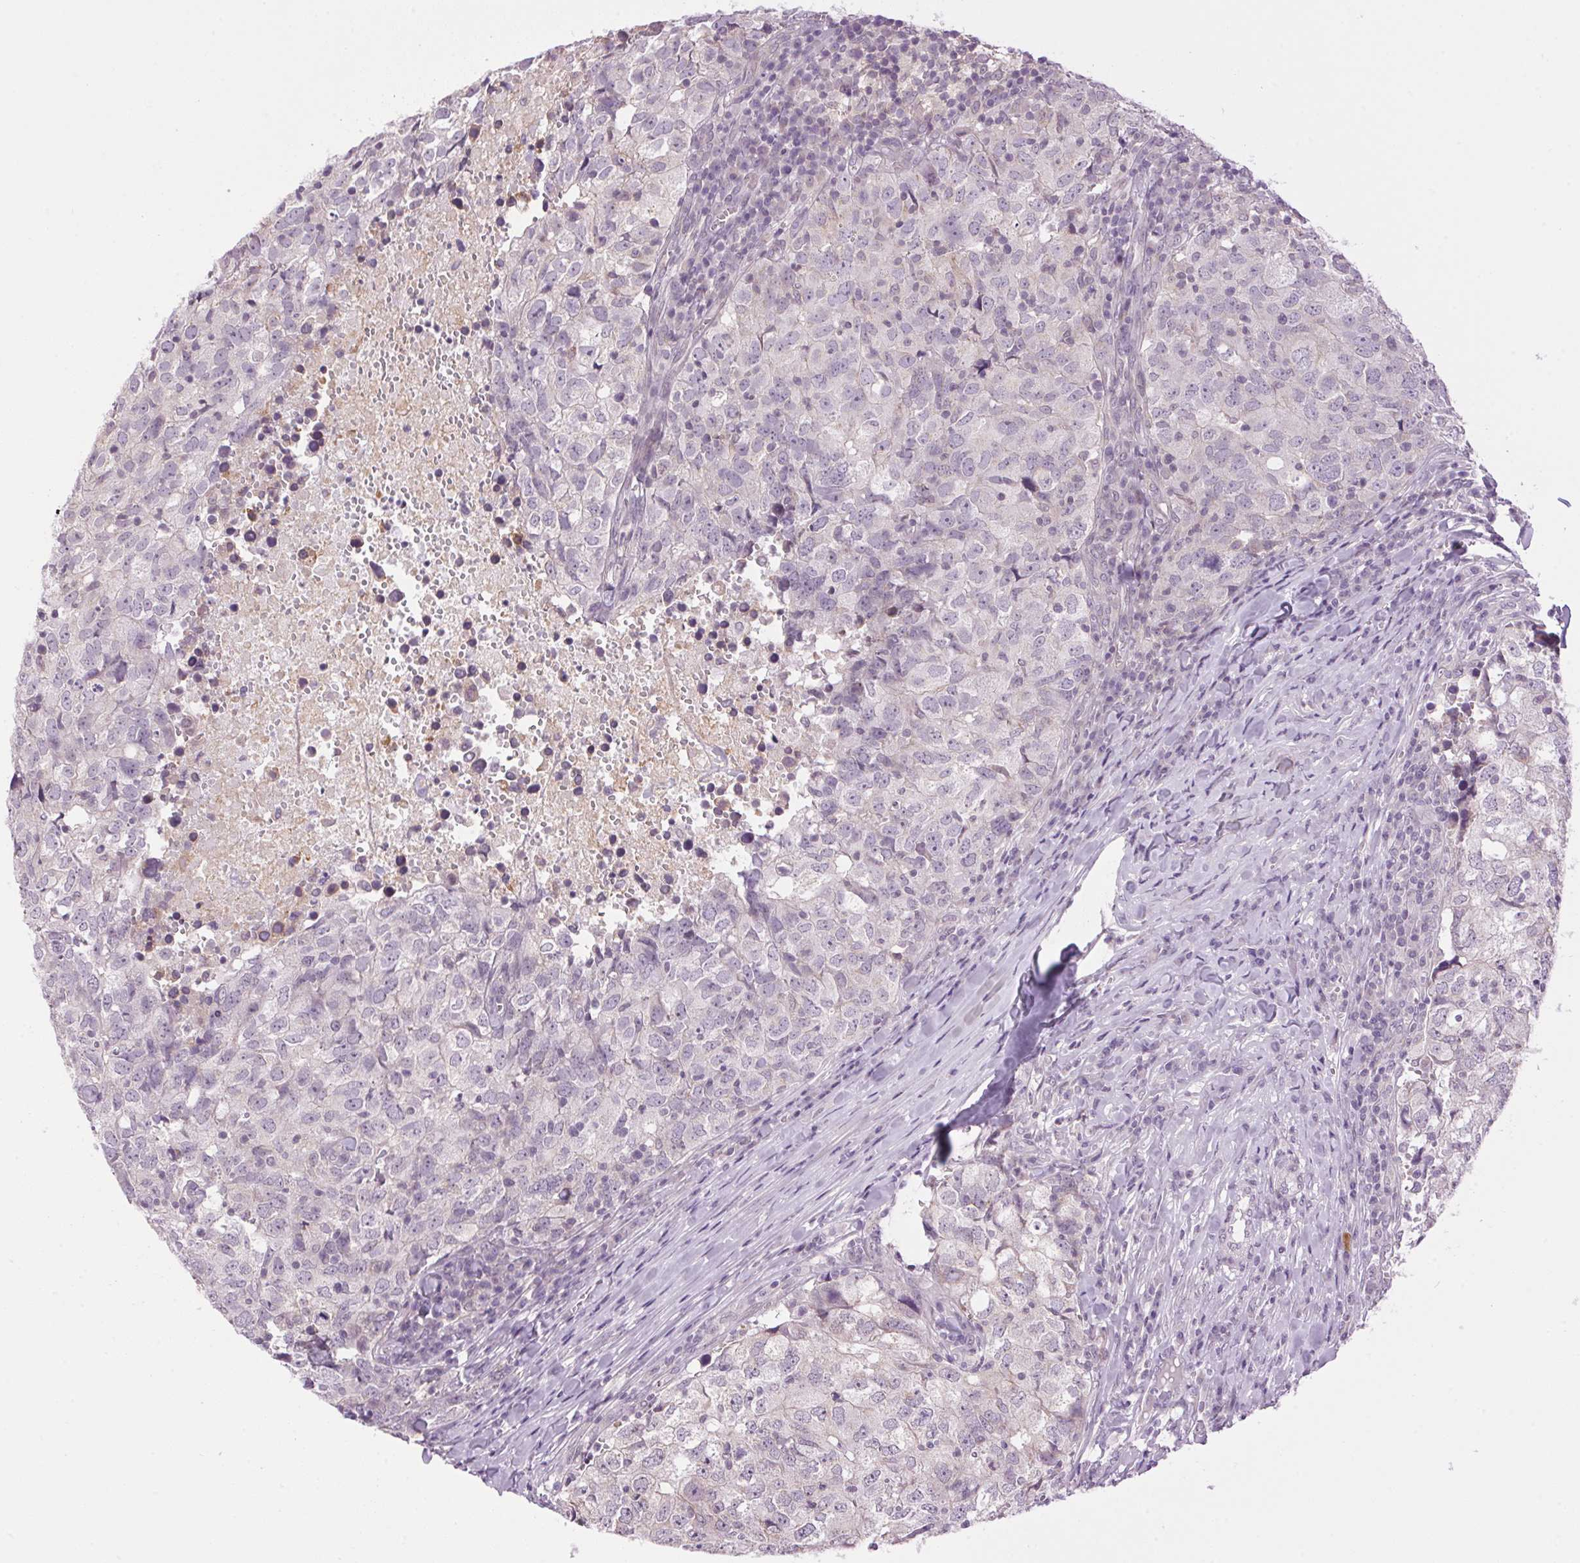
{"staining": {"intensity": "negative", "quantity": "none", "location": "none"}, "tissue": "breast cancer", "cell_type": "Tumor cells", "image_type": "cancer", "snomed": [{"axis": "morphology", "description": "Duct carcinoma"}, {"axis": "topography", "description": "Breast"}], "caption": "Tumor cells are negative for brown protein staining in breast intraductal carcinoma.", "gene": "SMIM13", "patient": {"sex": "female", "age": 30}}